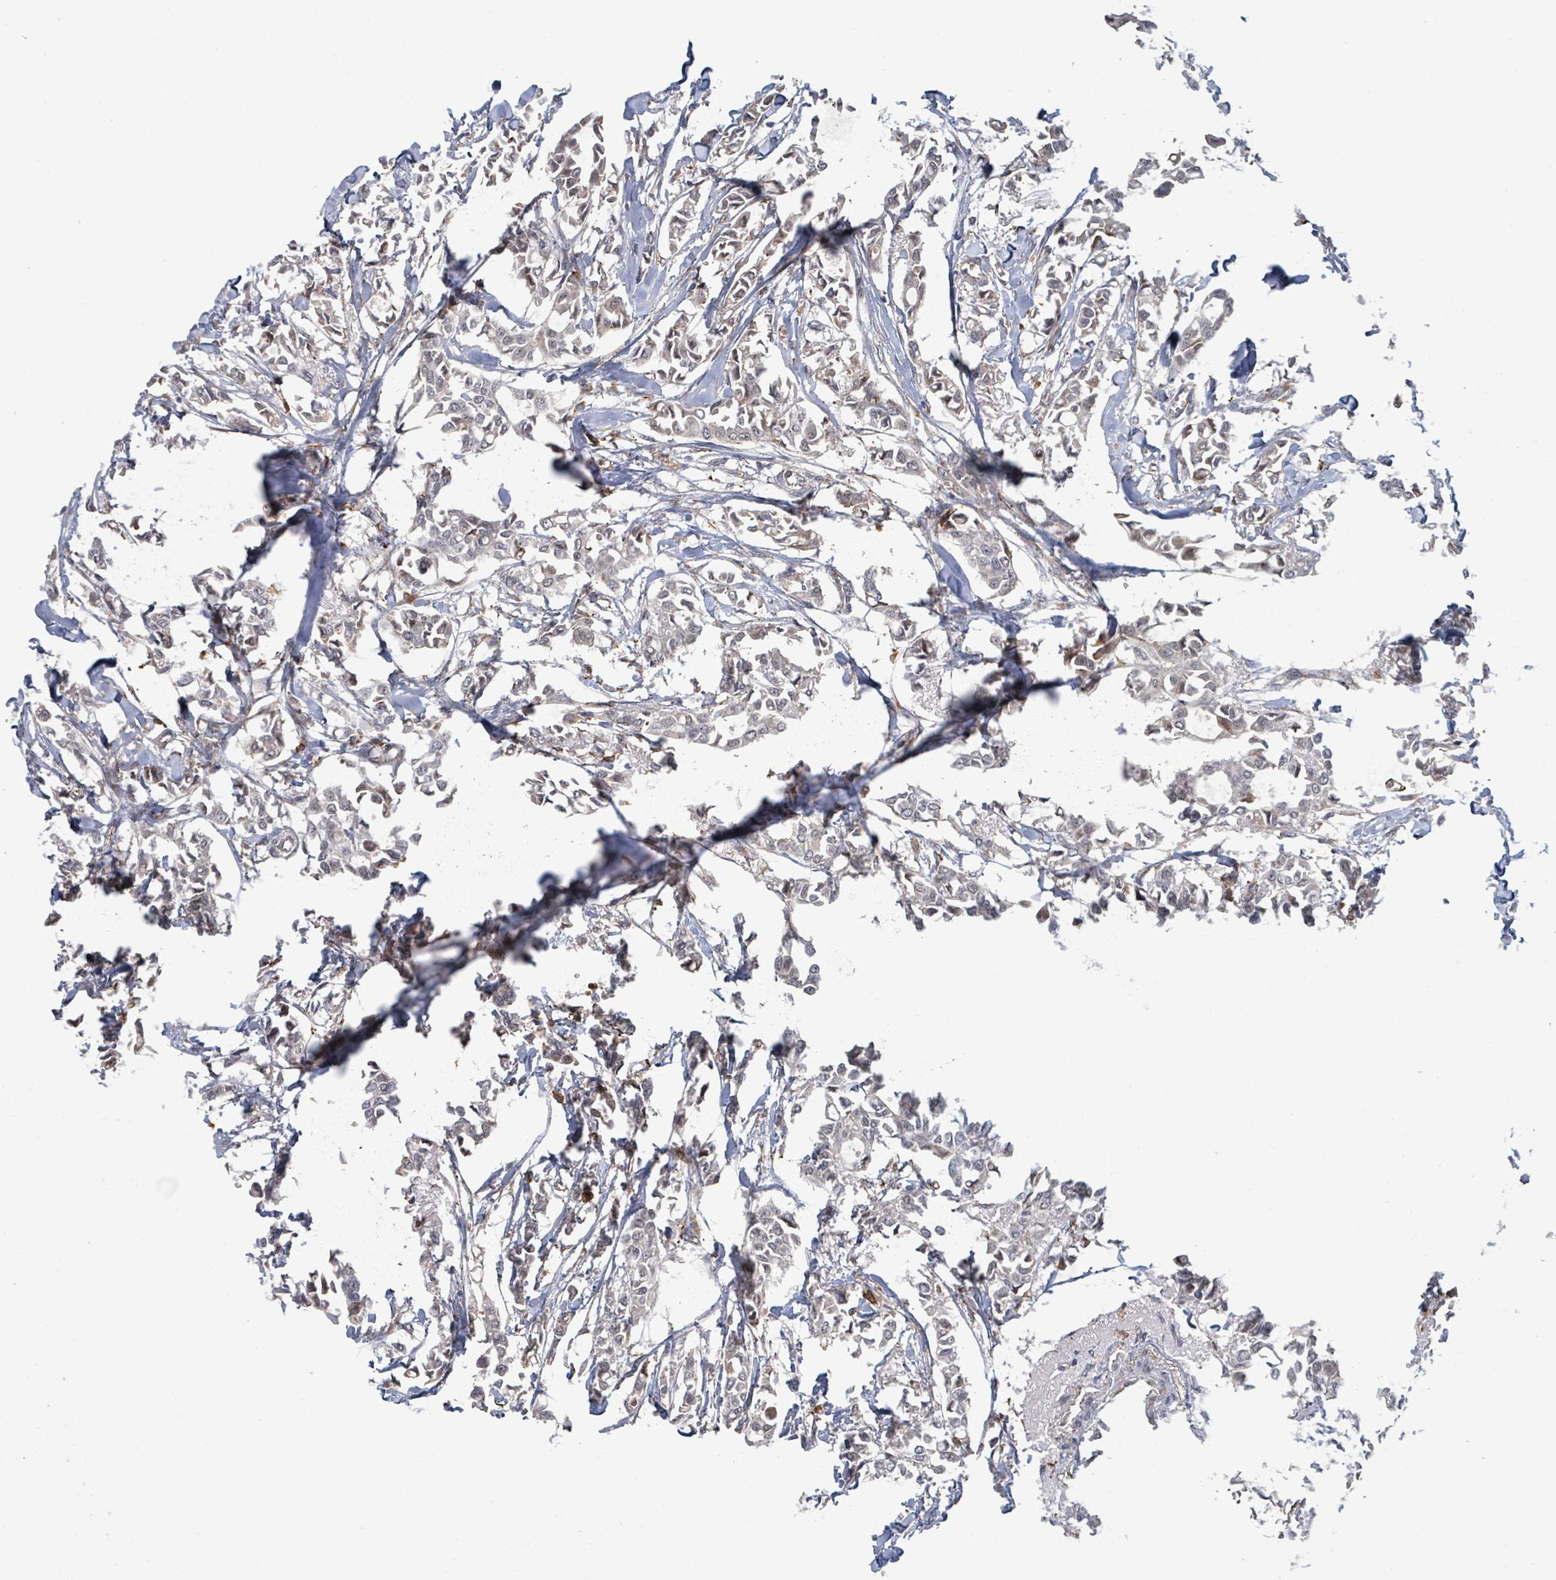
{"staining": {"intensity": "weak", "quantity": "25%-75%", "location": "nuclear"}, "tissue": "breast cancer", "cell_type": "Tumor cells", "image_type": "cancer", "snomed": [{"axis": "morphology", "description": "Duct carcinoma"}, {"axis": "topography", "description": "Breast"}], "caption": "This photomicrograph displays immunohistochemistry (IHC) staining of breast intraductal carcinoma, with low weak nuclear staining in approximately 25%-75% of tumor cells.", "gene": "SHROOM2", "patient": {"sex": "female", "age": 41}}